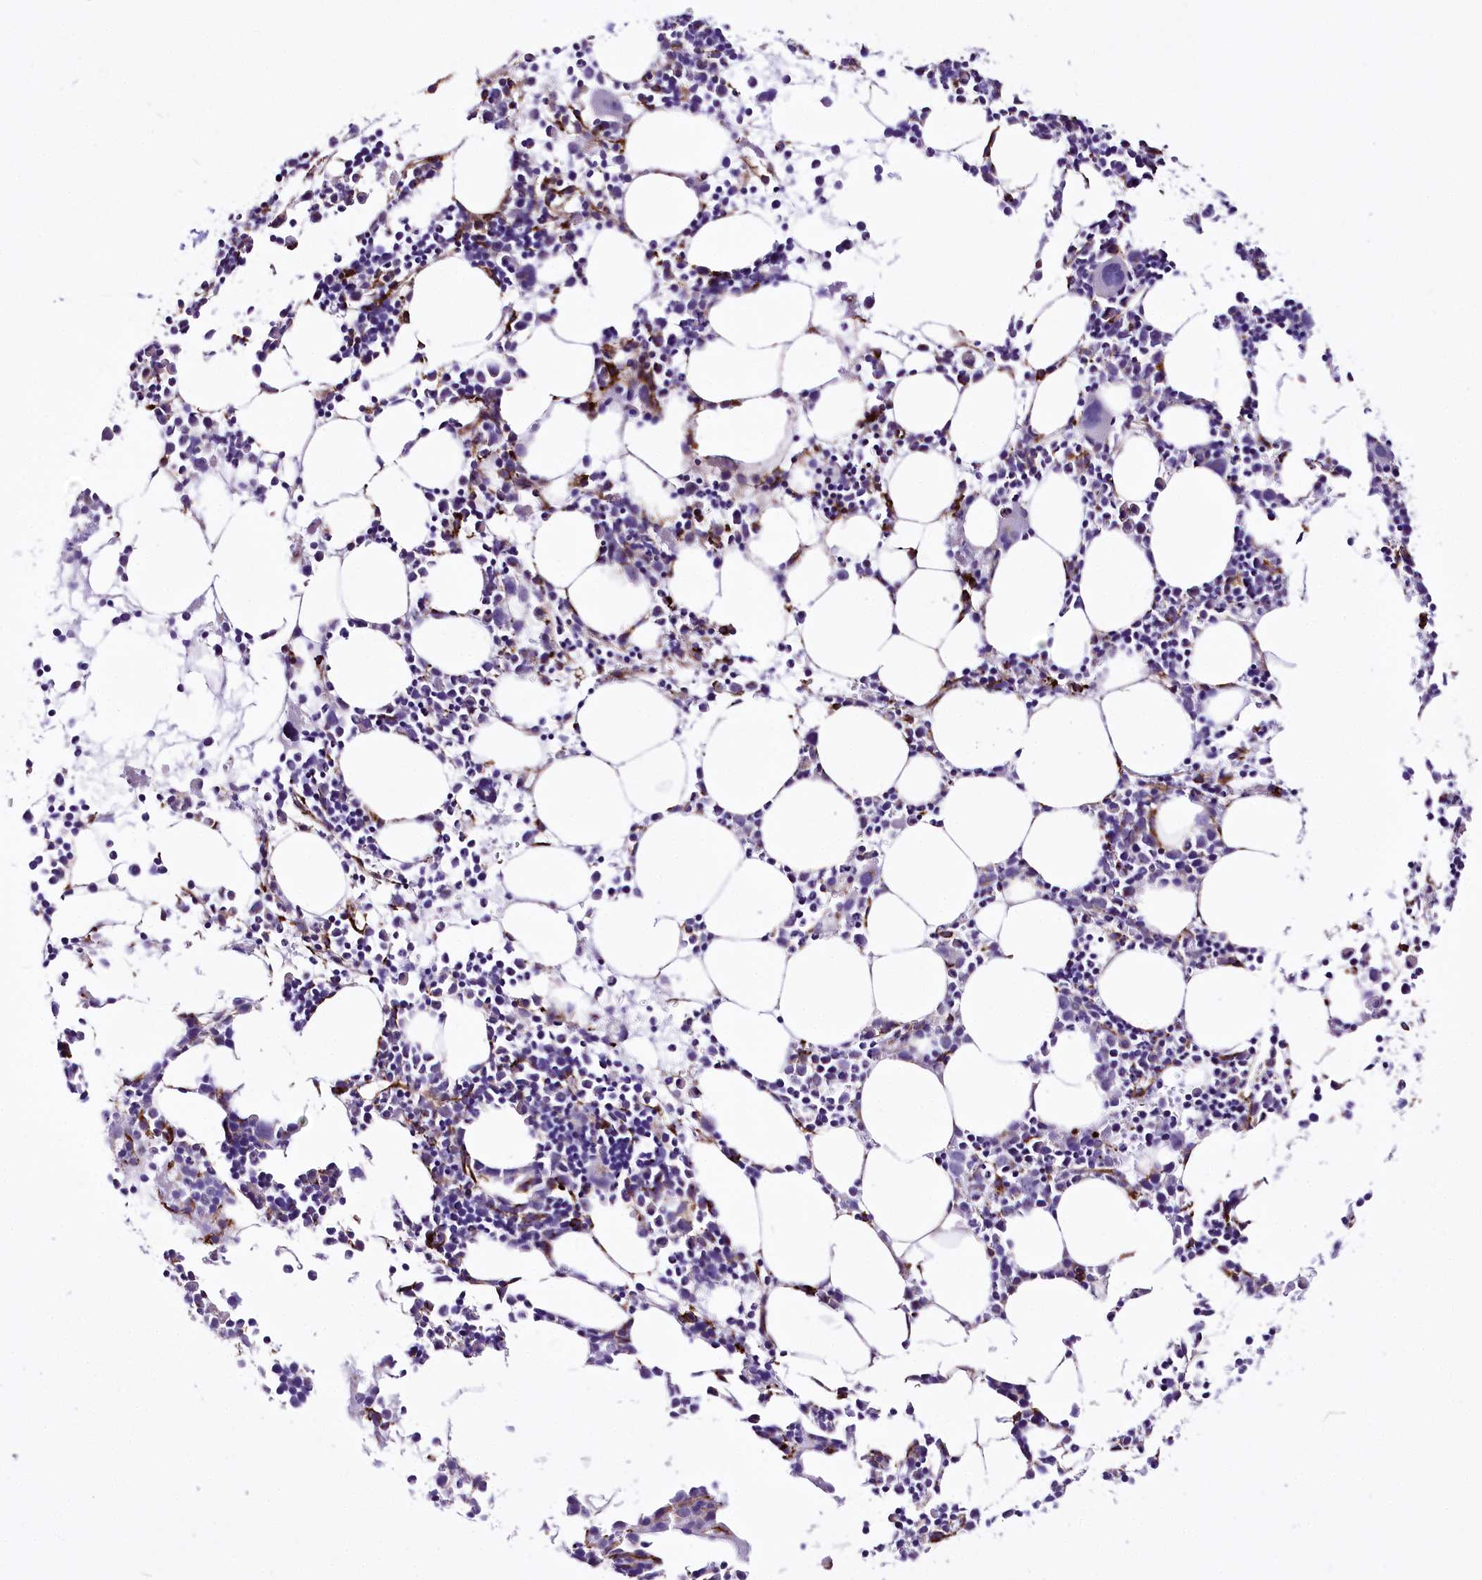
{"staining": {"intensity": "negative", "quantity": "none", "location": "none"}, "tissue": "bone marrow", "cell_type": "Hematopoietic cells", "image_type": "normal", "snomed": [{"axis": "morphology", "description": "Normal tissue, NOS"}, {"axis": "topography", "description": "Bone marrow"}], "caption": "Immunohistochemical staining of normal human bone marrow shows no significant positivity in hematopoietic cells. The staining is performed using DAB (3,3'-diaminobenzidine) brown chromogen with nuclei counter-stained in using hematoxylin.", "gene": "WWC1", "patient": {"sex": "female", "age": 89}}